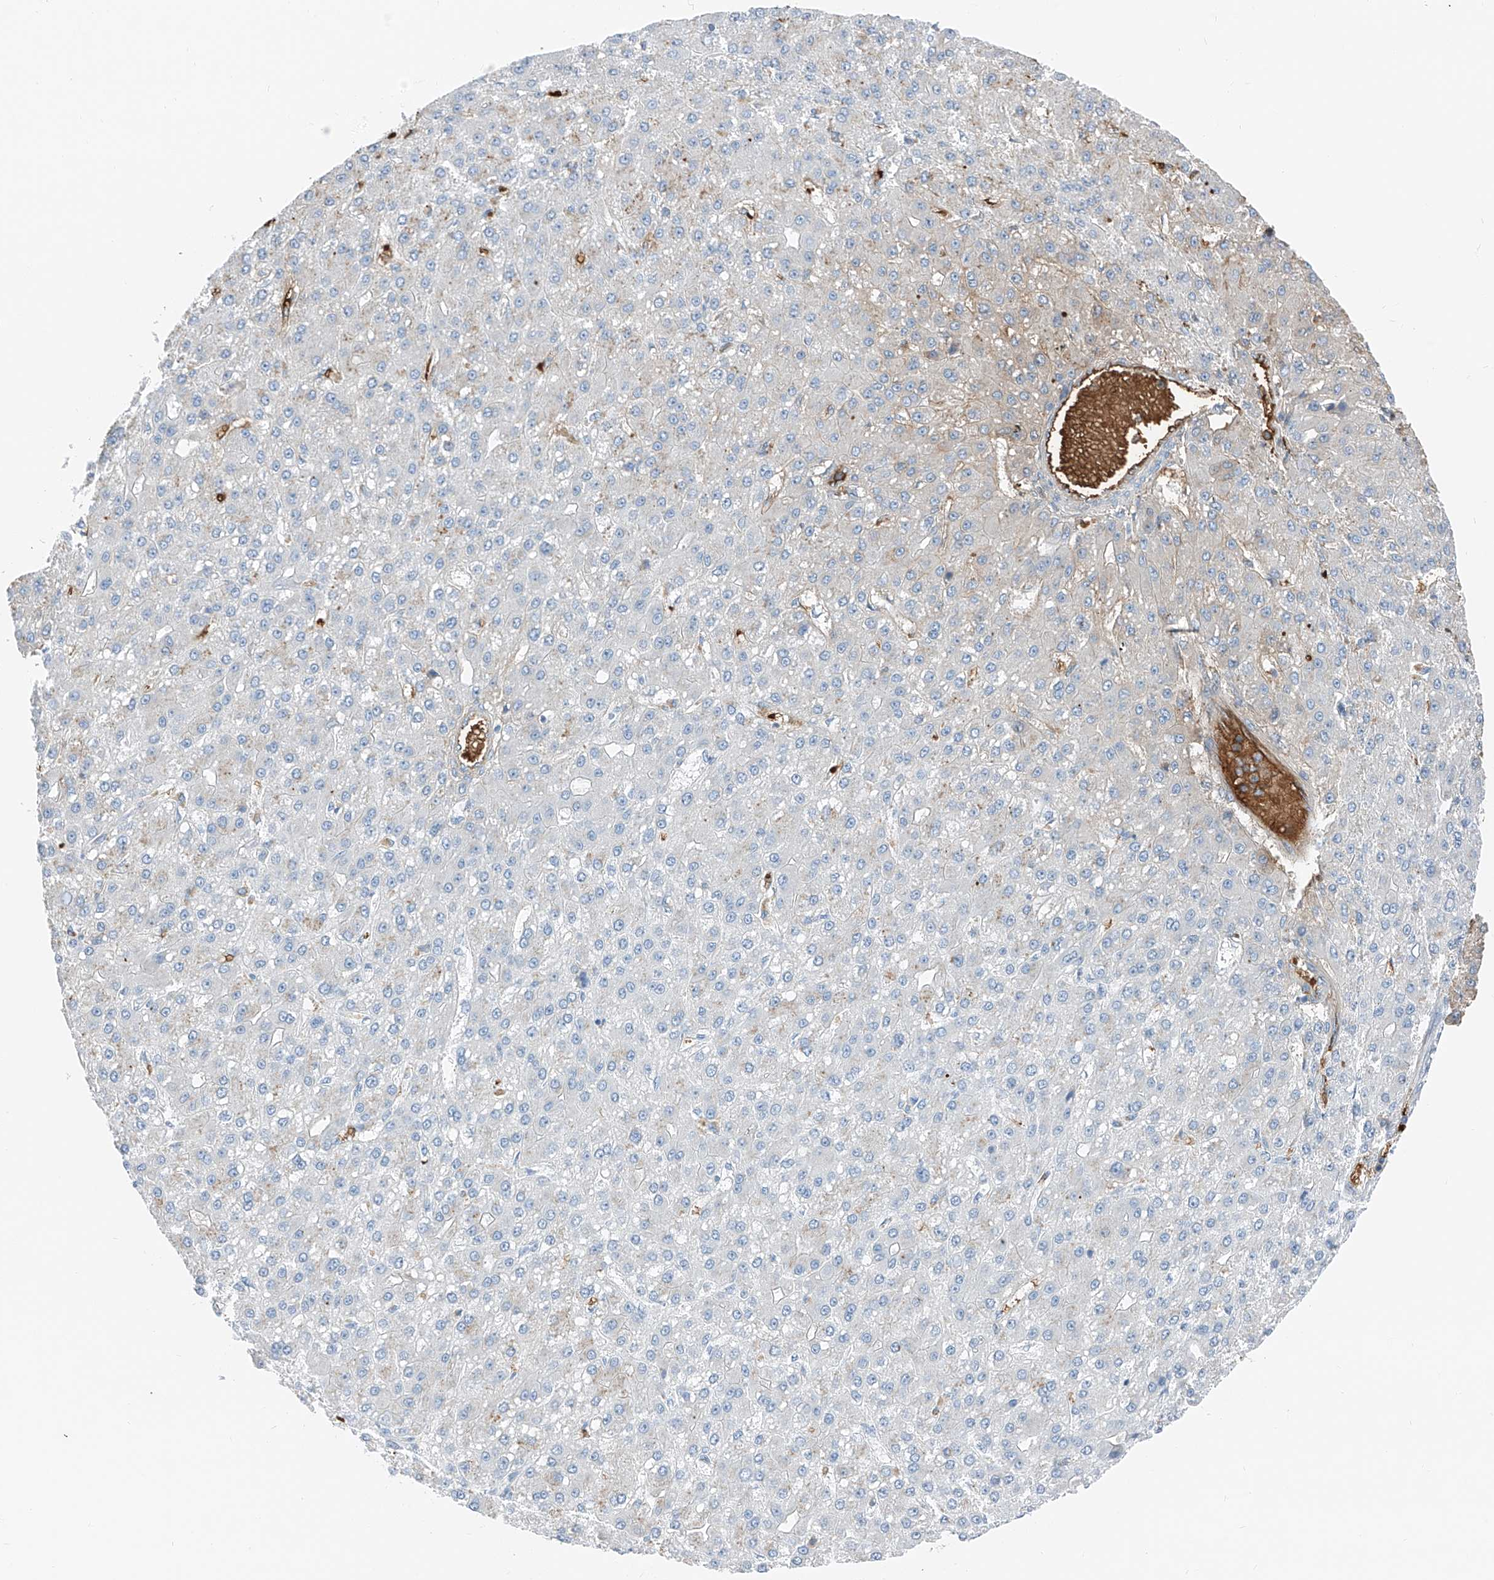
{"staining": {"intensity": "negative", "quantity": "none", "location": "none"}, "tissue": "liver cancer", "cell_type": "Tumor cells", "image_type": "cancer", "snomed": [{"axis": "morphology", "description": "Carcinoma, Hepatocellular, NOS"}, {"axis": "topography", "description": "Liver"}], "caption": "Protein analysis of liver cancer (hepatocellular carcinoma) demonstrates no significant positivity in tumor cells.", "gene": "PRSS23", "patient": {"sex": "male", "age": 67}}